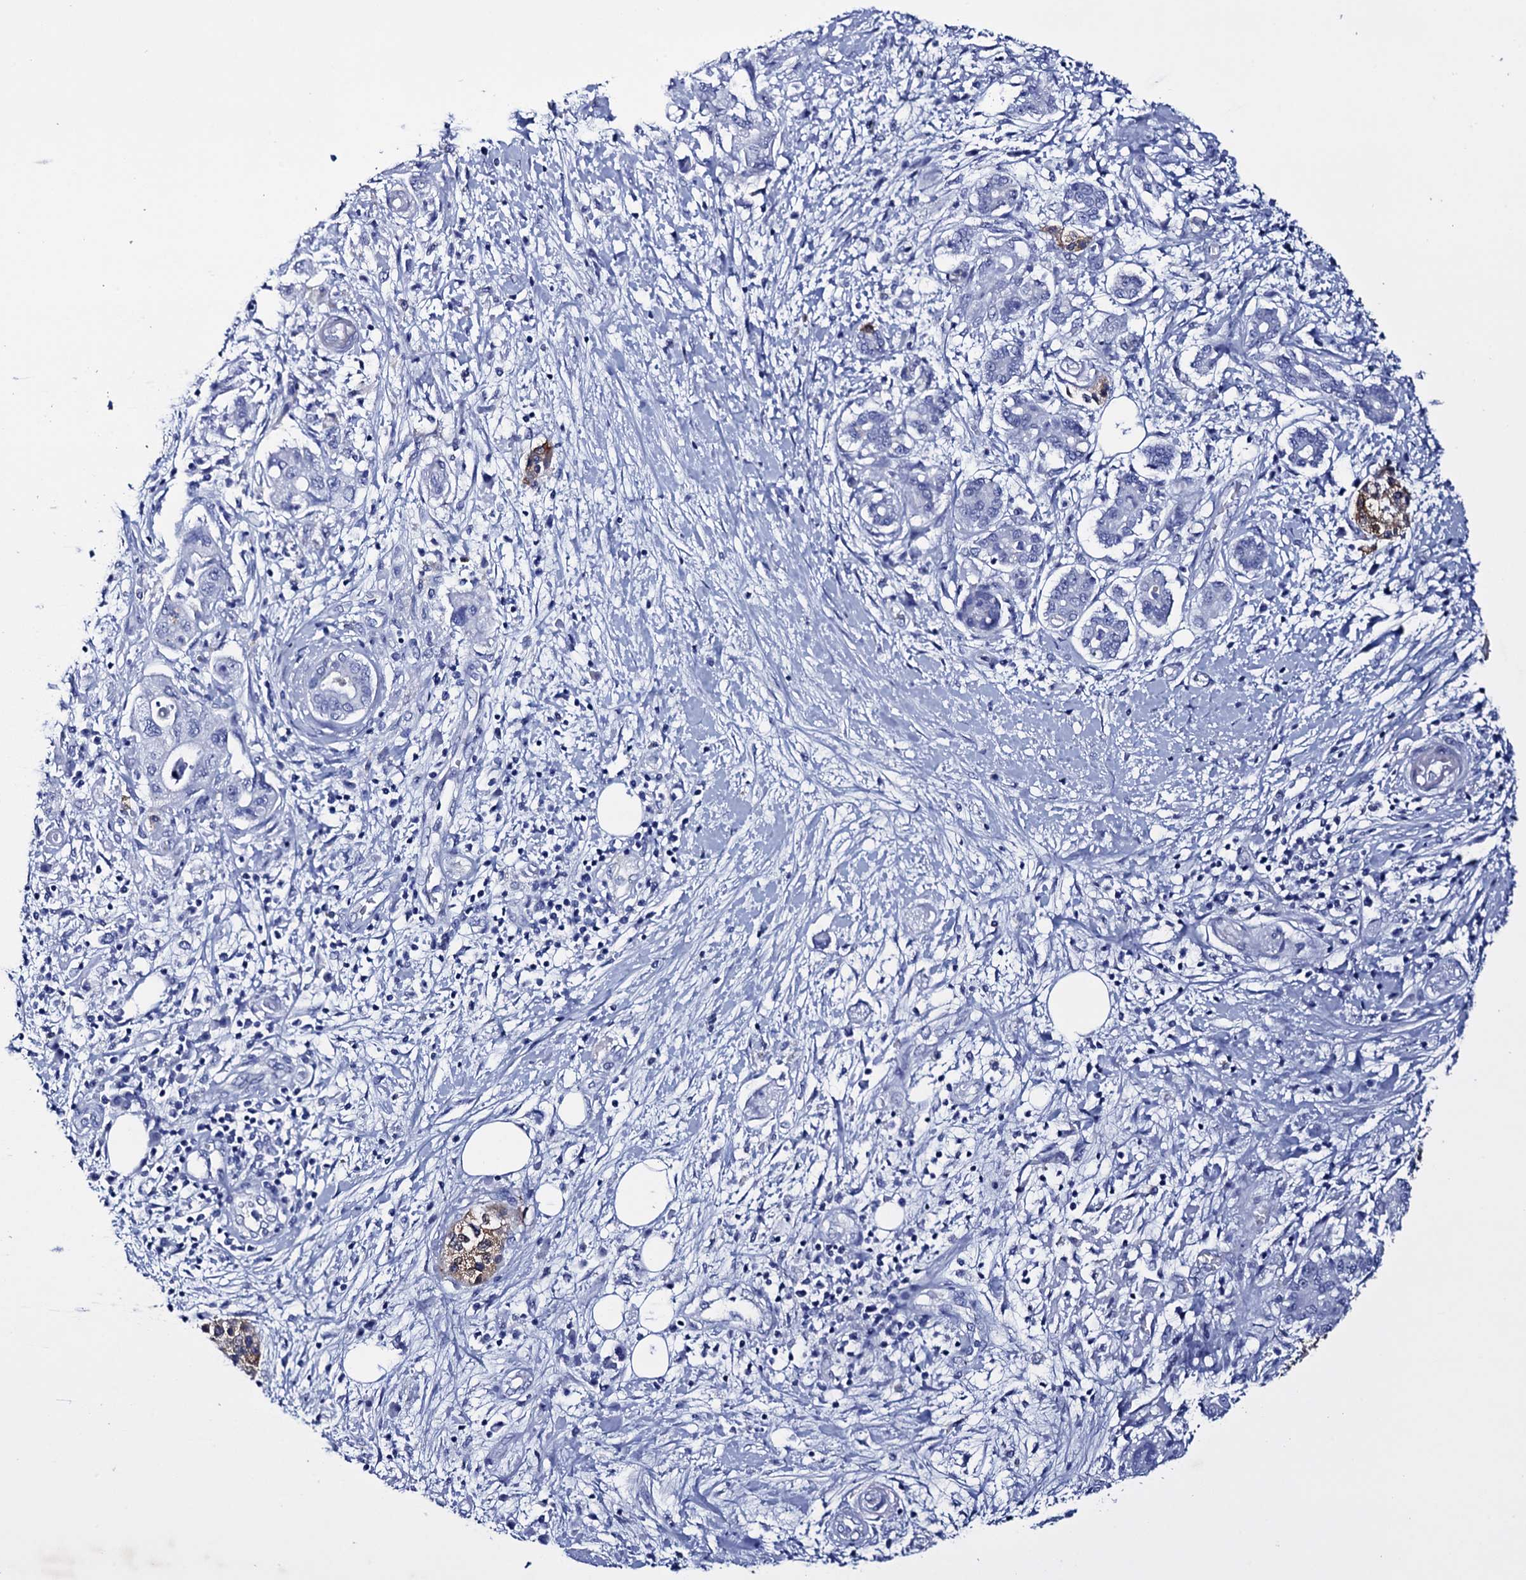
{"staining": {"intensity": "negative", "quantity": "none", "location": "none"}, "tissue": "pancreatic cancer", "cell_type": "Tumor cells", "image_type": "cancer", "snomed": [{"axis": "morphology", "description": "Adenocarcinoma, NOS"}, {"axis": "topography", "description": "Pancreas"}], "caption": "The image exhibits no staining of tumor cells in pancreatic cancer (adenocarcinoma). (DAB immunohistochemistry visualized using brightfield microscopy, high magnification).", "gene": "ITPRID2", "patient": {"sex": "female", "age": 73}}